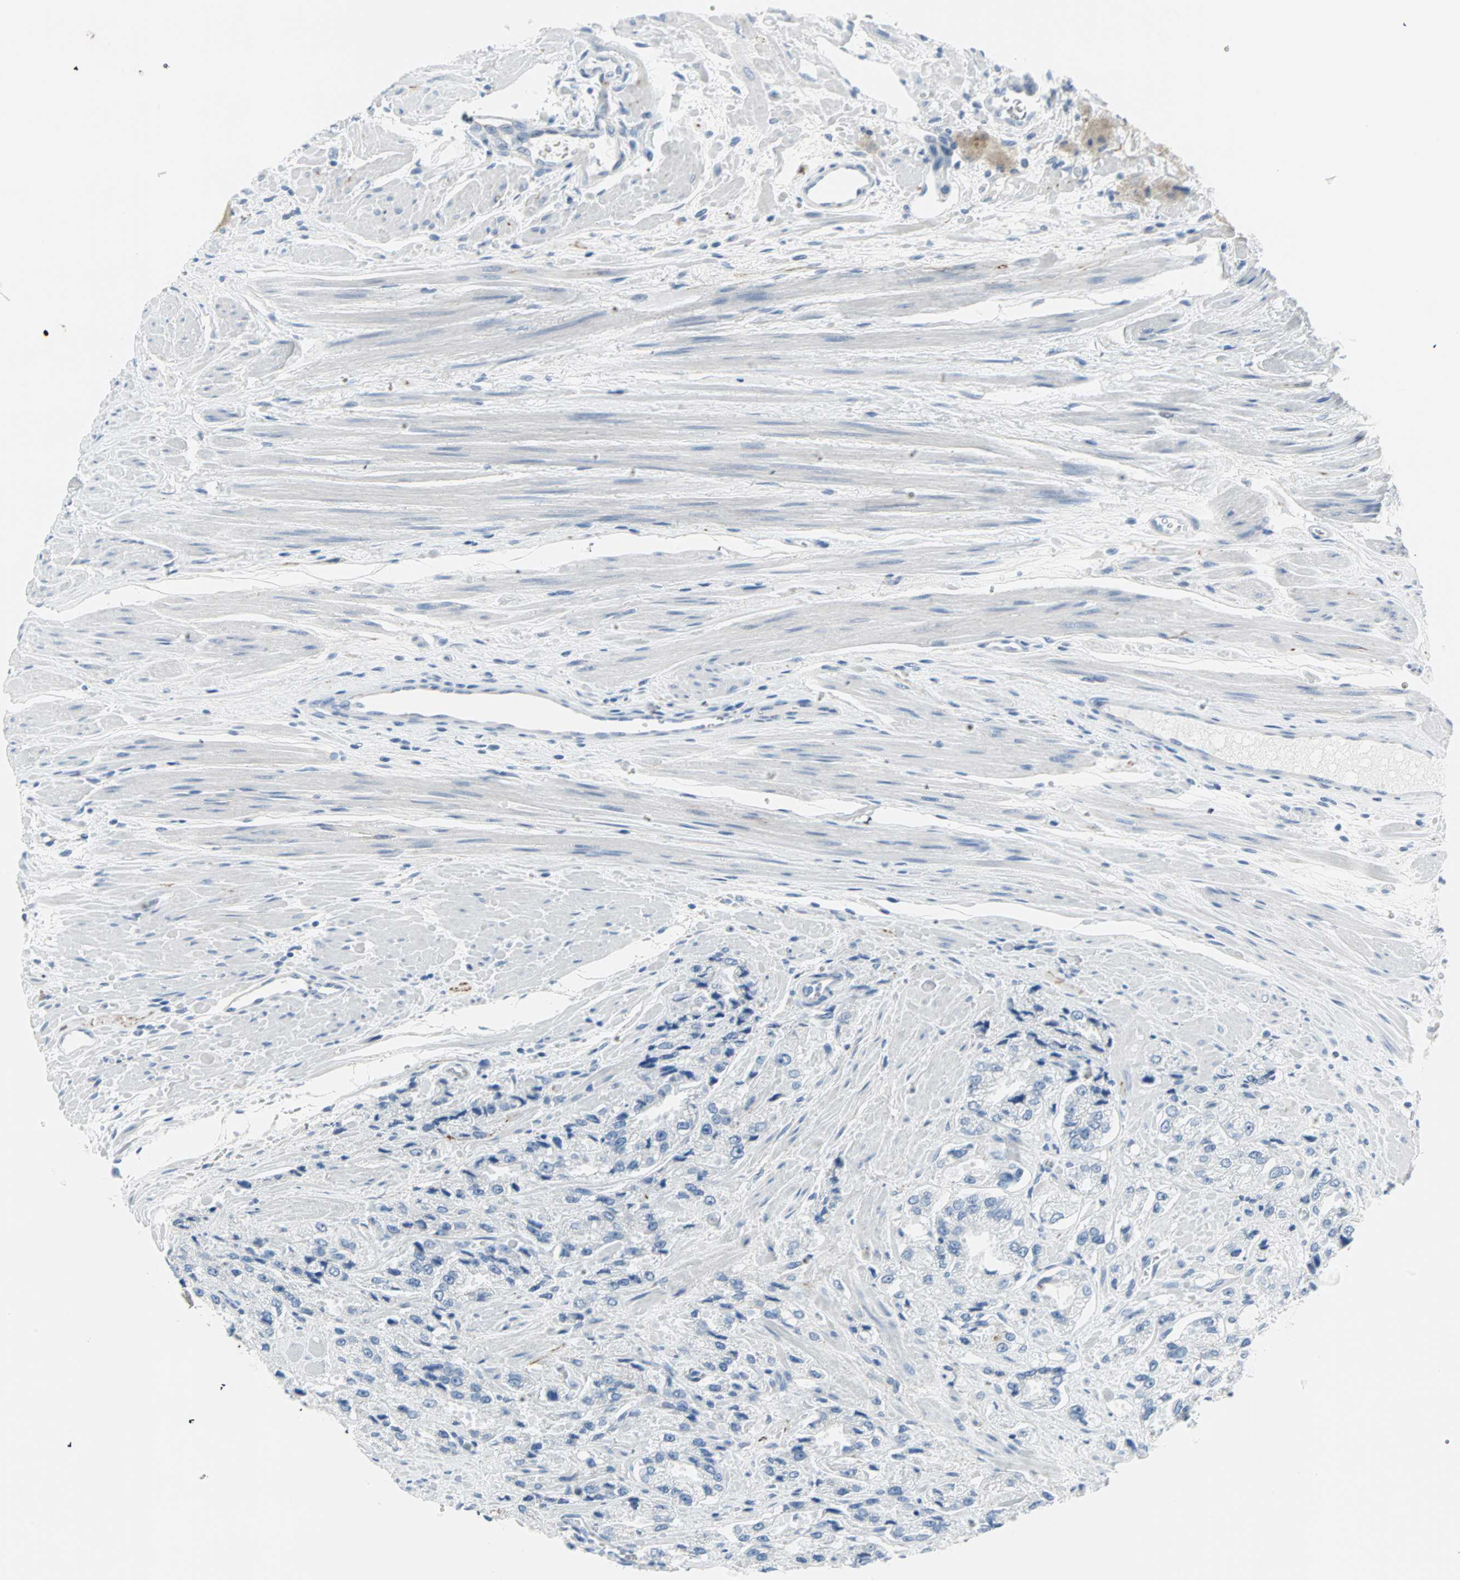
{"staining": {"intensity": "negative", "quantity": "none", "location": "none"}, "tissue": "prostate cancer", "cell_type": "Tumor cells", "image_type": "cancer", "snomed": [{"axis": "morphology", "description": "Adenocarcinoma, High grade"}, {"axis": "topography", "description": "Prostate"}], "caption": "This is a image of immunohistochemistry (IHC) staining of prostate high-grade adenocarcinoma, which shows no staining in tumor cells. (Brightfield microscopy of DAB immunohistochemistry (IHC) at high magnification).", "gene": "STX1A", "patient": {"sex": "male", "age": 58}}